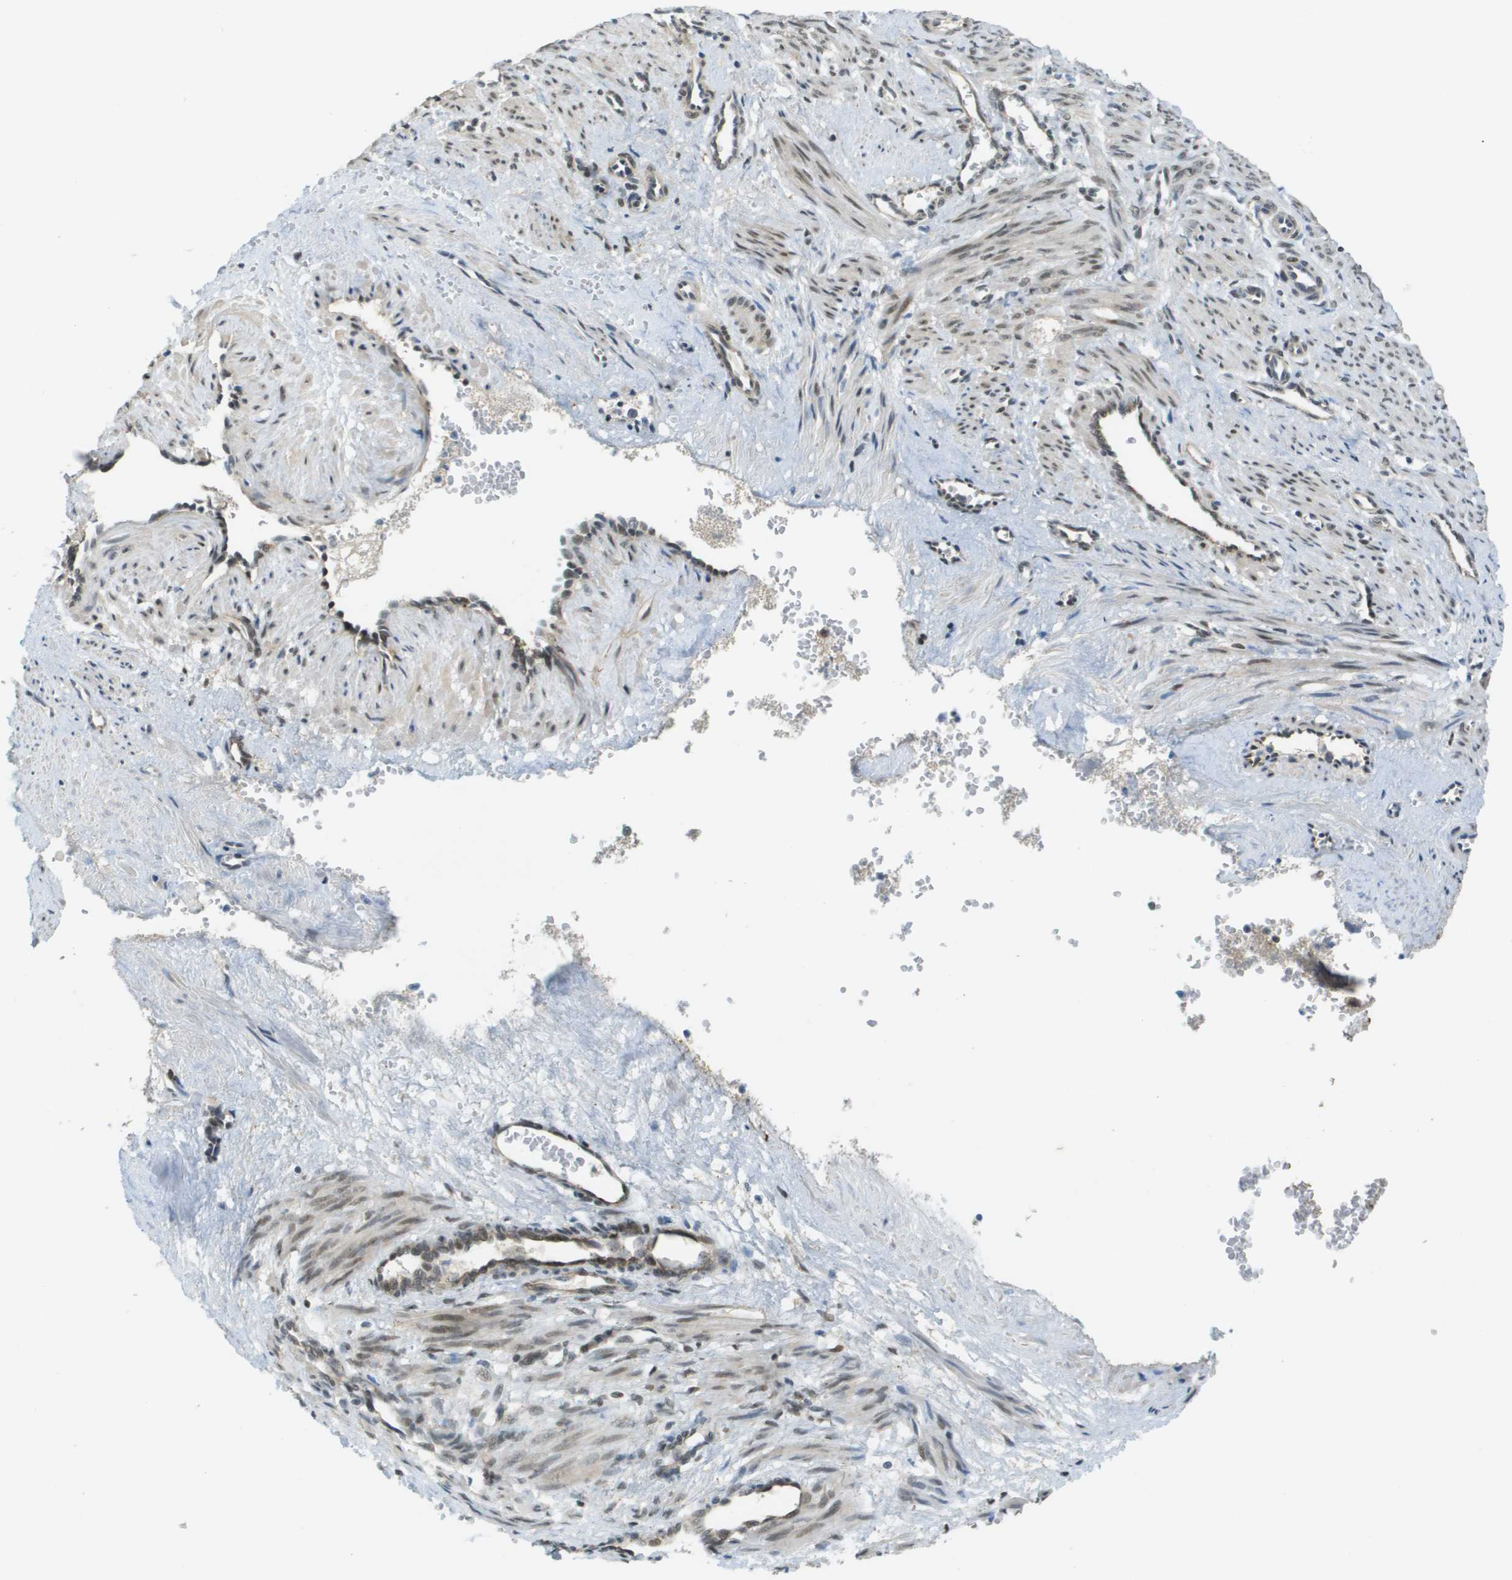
{"staining": {"intensity": "weak", "quantity": "25%-75%", "location": "nuclear"}, "tissue": "smooth muscle", "cell_type": "Smooth muscle cells", "image_type": "normal", "snomed": [{"axis": "morphology", "description": "Normal tissue, NOS"}, {"axis": "topography", "description": "Endometrium"}], "caption": "This image demonstrates immunohistochemistry (IHC) staining of unremarkable smooth muscle, with low weak nuclear expression in approximately 25%-75% of smooth muscle cells.", "gene": "ARID1B", "patient": {"sex": "female", "age": 33}}